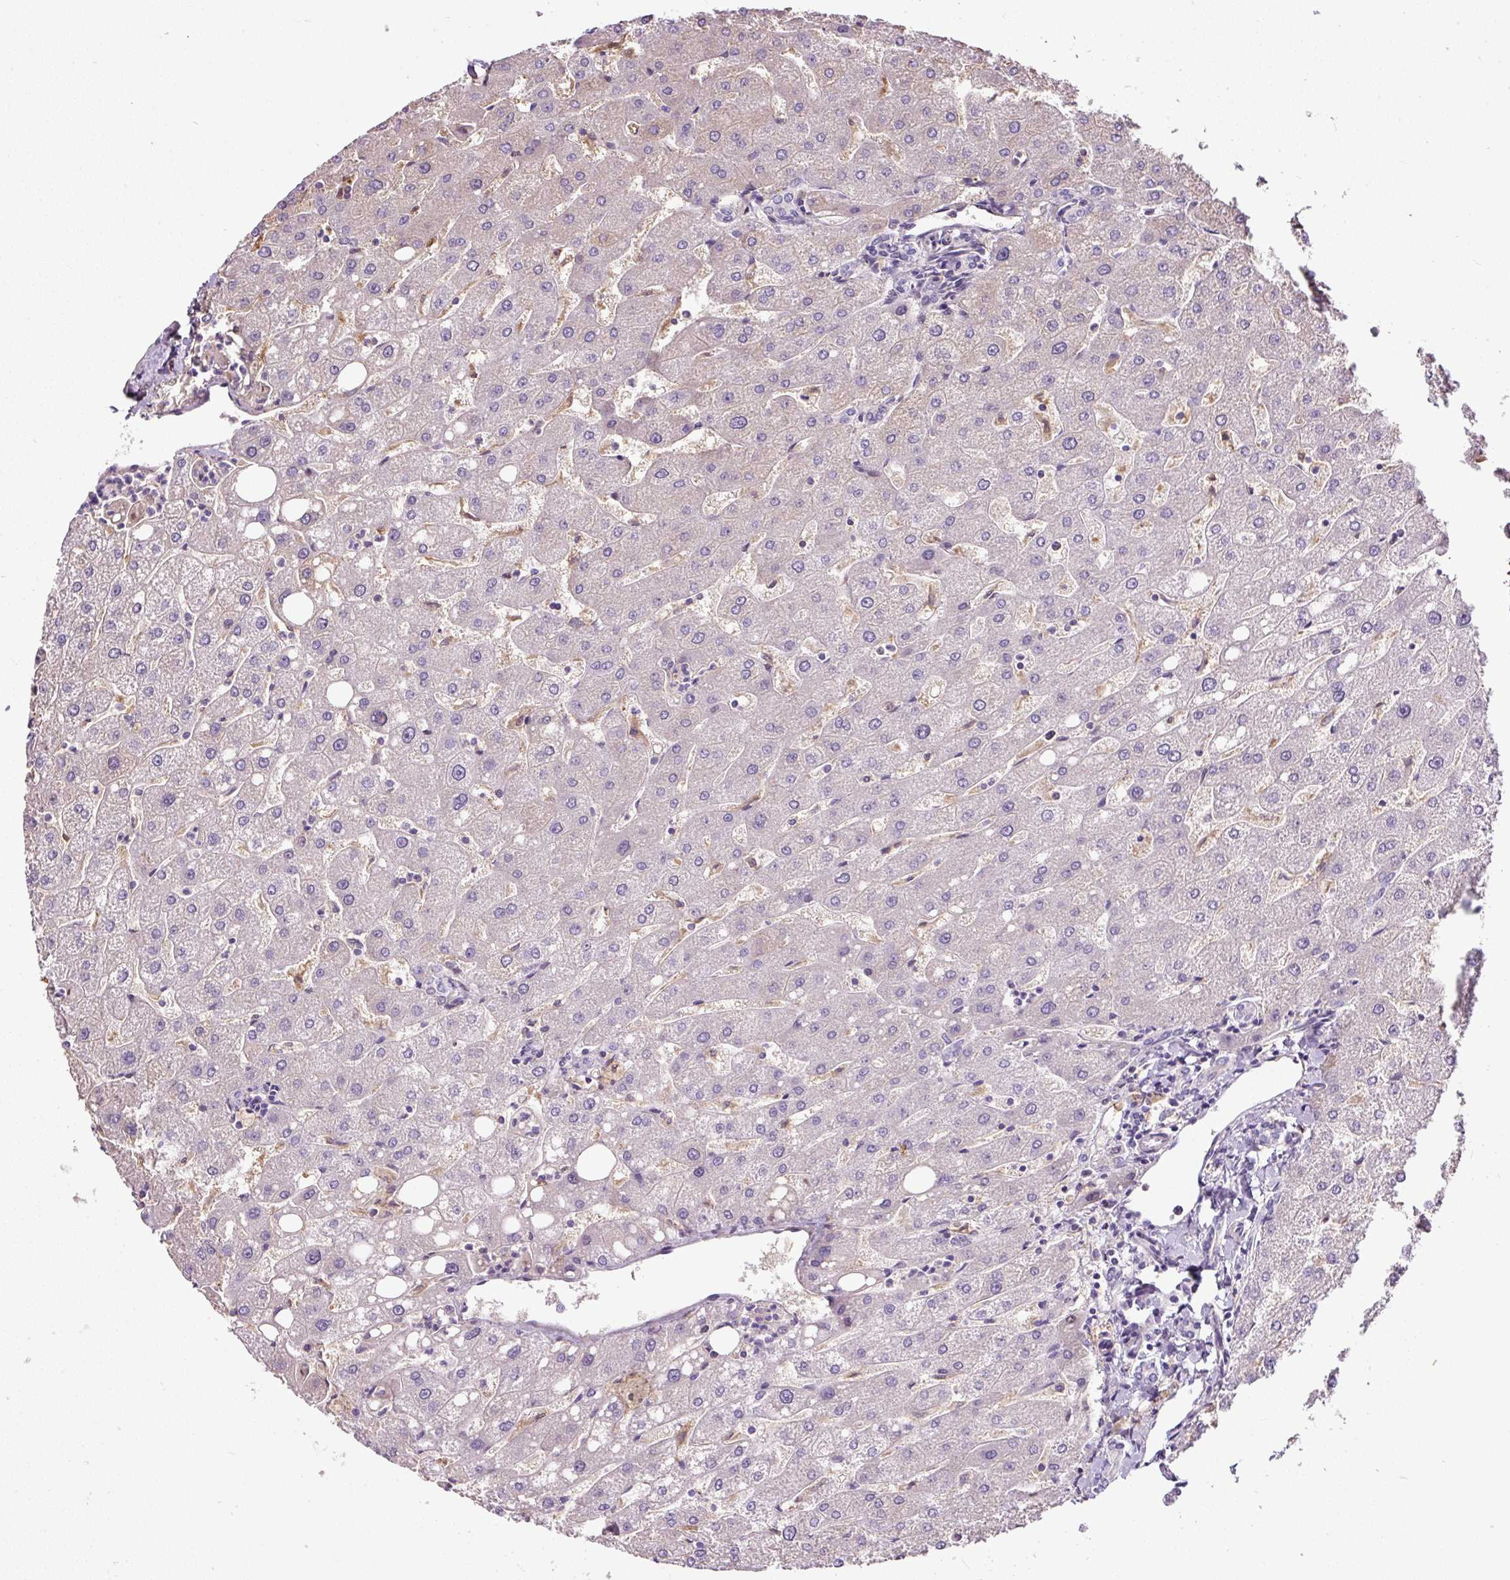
{"staining": {"intensity": "negative", "quantity": "none", "location": "none"}, "tissue": "liver", "cell_type": "Cholangiocytes", "image_type": "normal", "snomed": [{"axis": "morphology", "description": "Normal tissue, NOS"}, {"axis": "topography", "description": "Liver"}], "caption": "This is a histopathology image of IHC staining of unremarkable liver, which shows no positivity in cholangiocytes. Nuclei are stained in blue.", "gene": "LRRC24", "patient": {"sex": "male", "age": 67}}